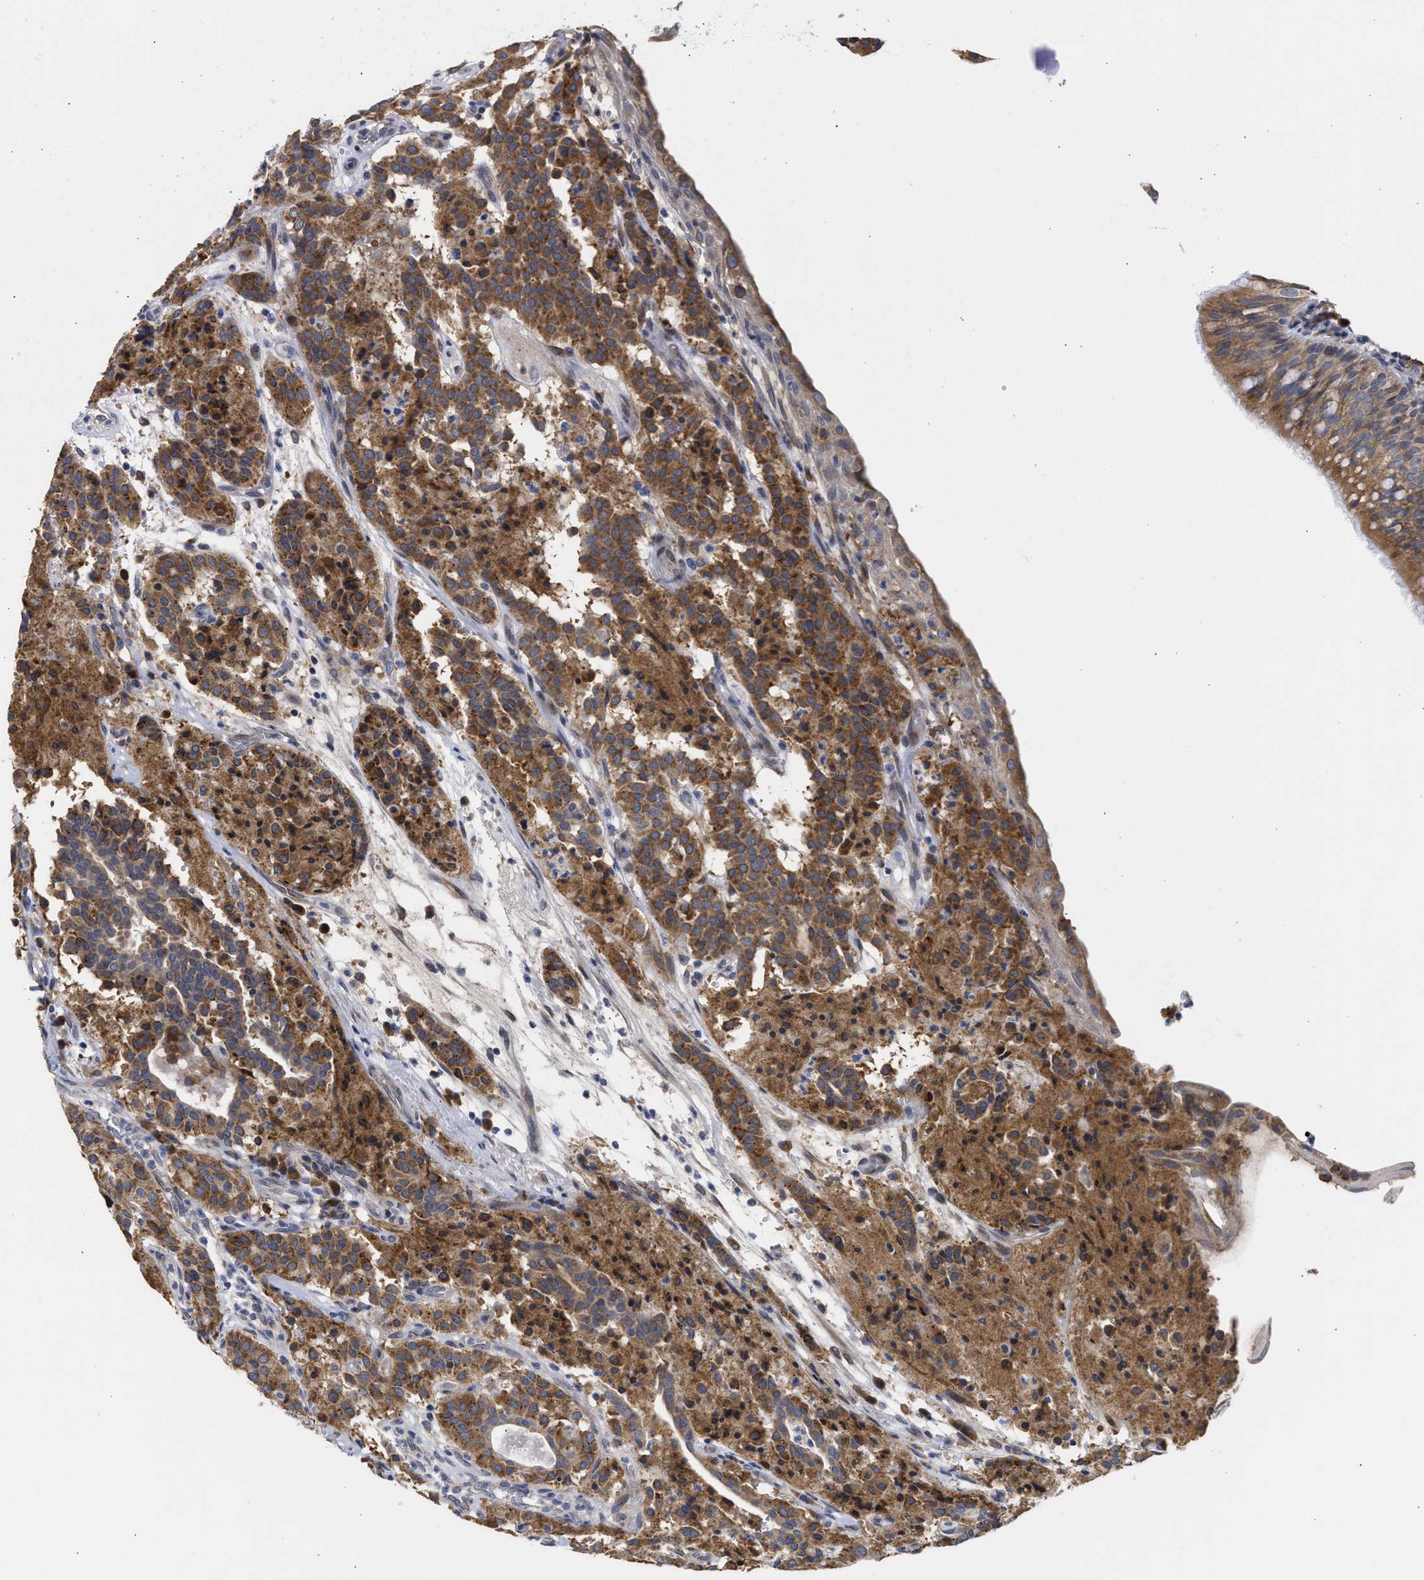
{"staining": {"intensity": "strong", "quantity": ">75%", "location": "cytoplasmic/membranous"}, "tissue": "carcinoid", "cell_type": "Tumor cells", "image_type": "cancer", "snomed": [{"axis": "morphology", "description": "Carcinoid, malignant, NOS"}, {"axis": "topography", "description": "Lung"}], "caption": "A brown stain shows strong cytoplasmic/membranous positivity of a protein in carcinoid tumor cells.", "gene": "TMED1", "patient": {"sex": "male", "age": 30}}